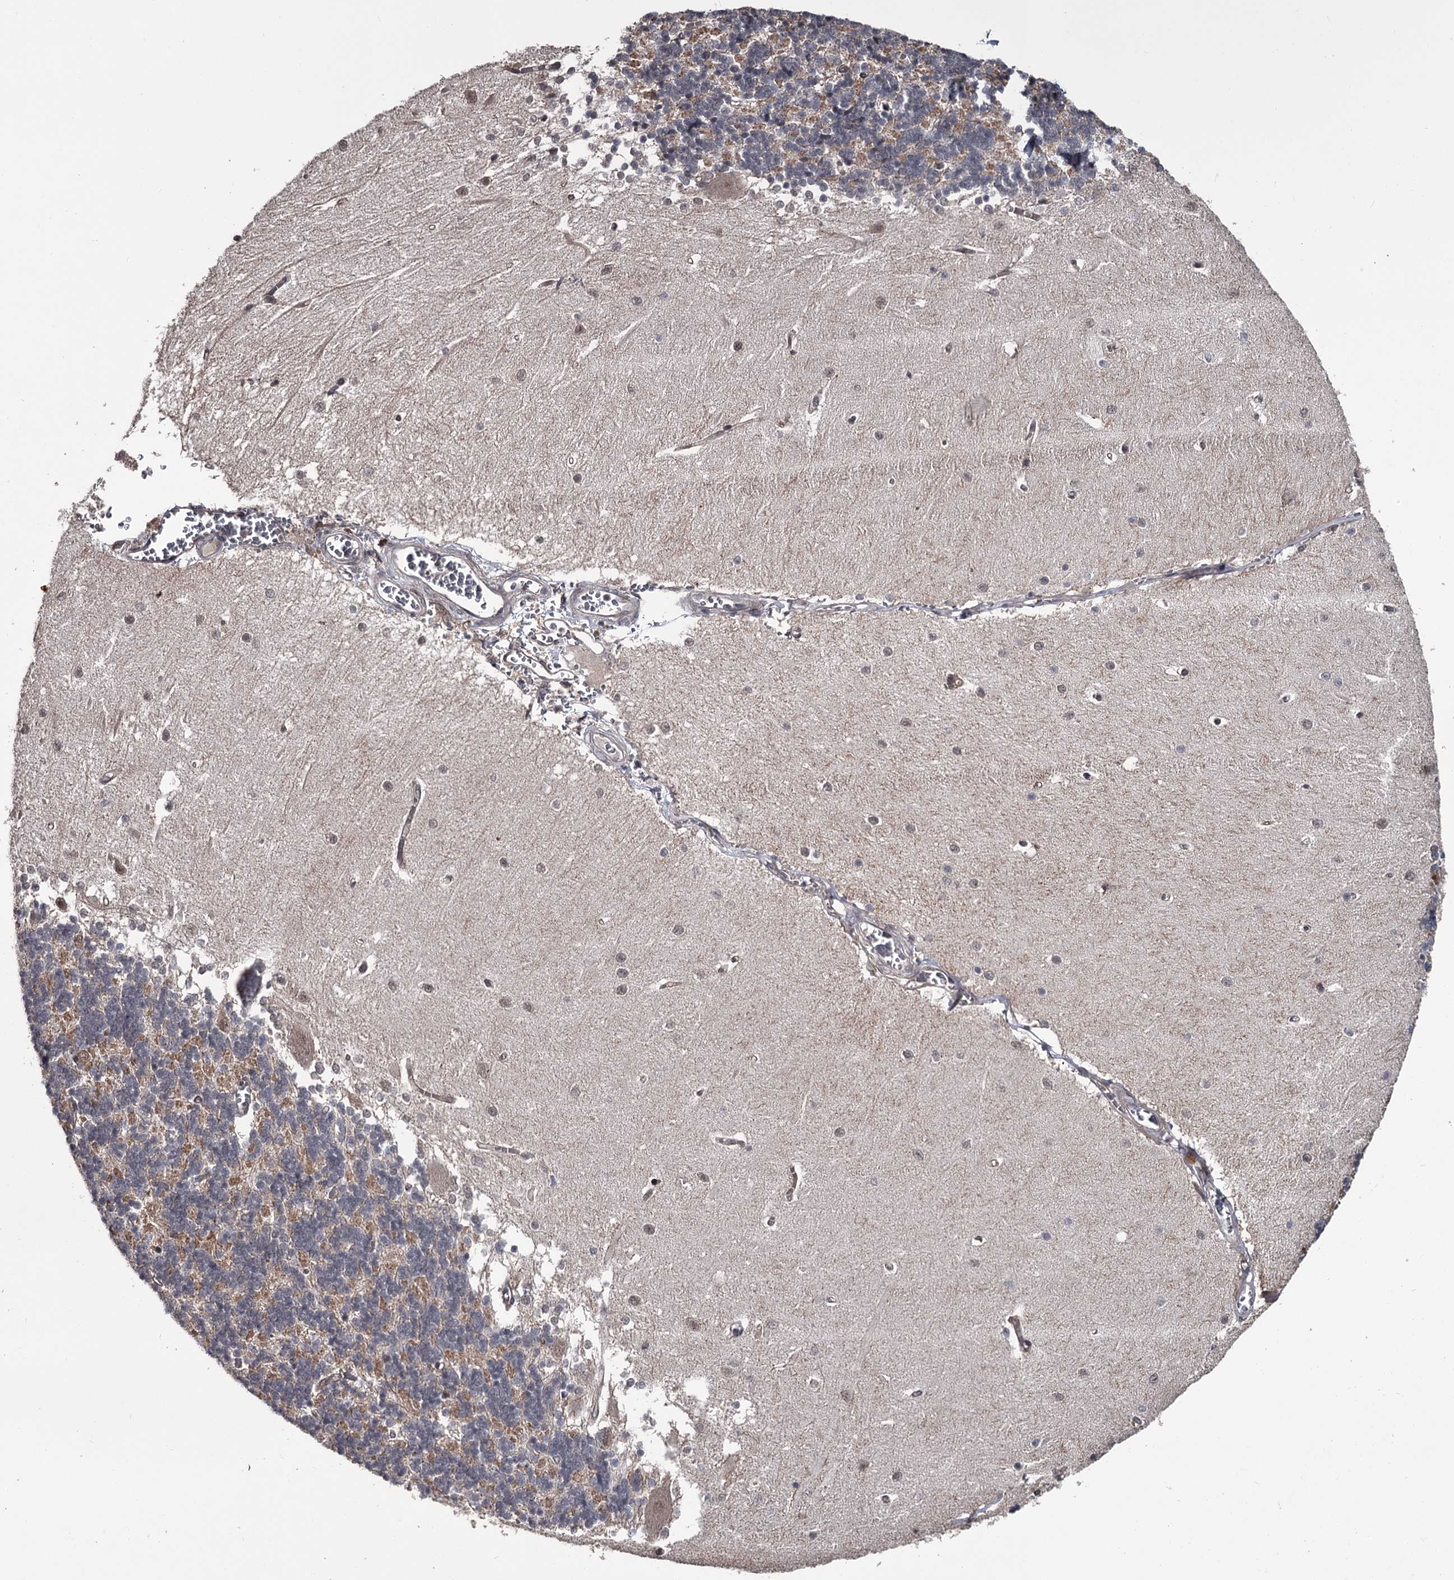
{"staining": {"intensity": "moderate", "quantity": "25%-75%", "location": "cytoplasmic/membranous"}, "tissue": "cerebellum", "cell_type": "Cells in granular layer", "image_type": "normal", "snomed": [{"axis": "morphology", "description": "Normal tissue, NOS"}, {"axis": "topography", "description": "Cerebellum"}], "caption": "Immunohistochemical staining of normal human cerebellum shows moderate cytoplasmic/membranous protein positivity in approximately 25%-75% of cells in granular layer.", "gene": "CDC42EP2", "patient": {"sex": "male", "age": 37}}